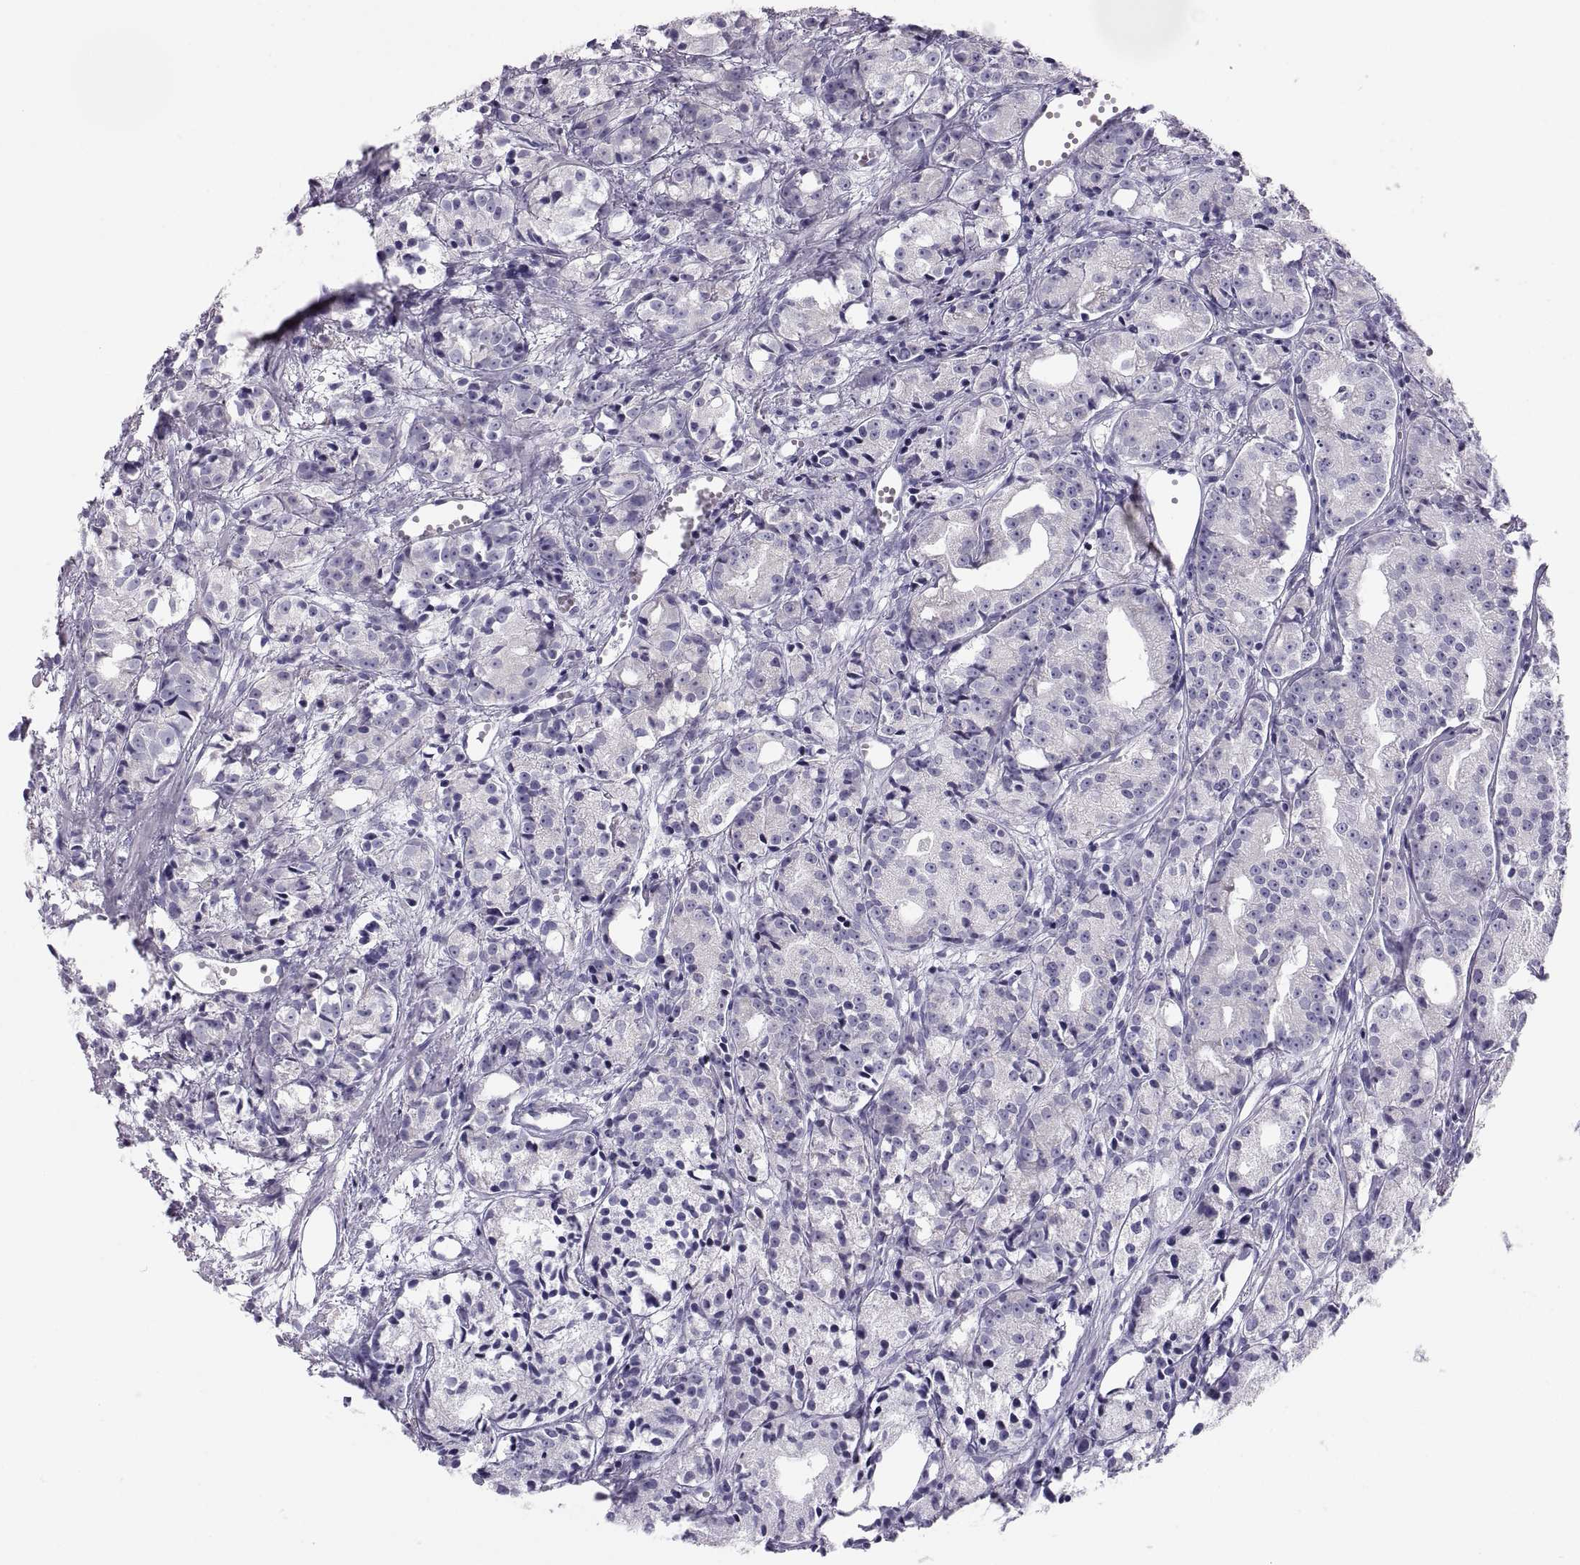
{"staining": {"intensity": "negative", "quantity": "none", "location": "none"}, "tissue": "prostate cancer", "cell_type": "Tumor cells", "image_type": "cancer", "snomed": [{"axis": "morphology", "description": "Adenocarcinoma, Medium grade"}, {"axis": "topography", "description": "Prostate"}], "caption": "Human prostate cancer stained for a protein using IHC displays no staining in tumor cells.", "gene": "PAX2", "patient": {"sex": "male", "age": 74}}